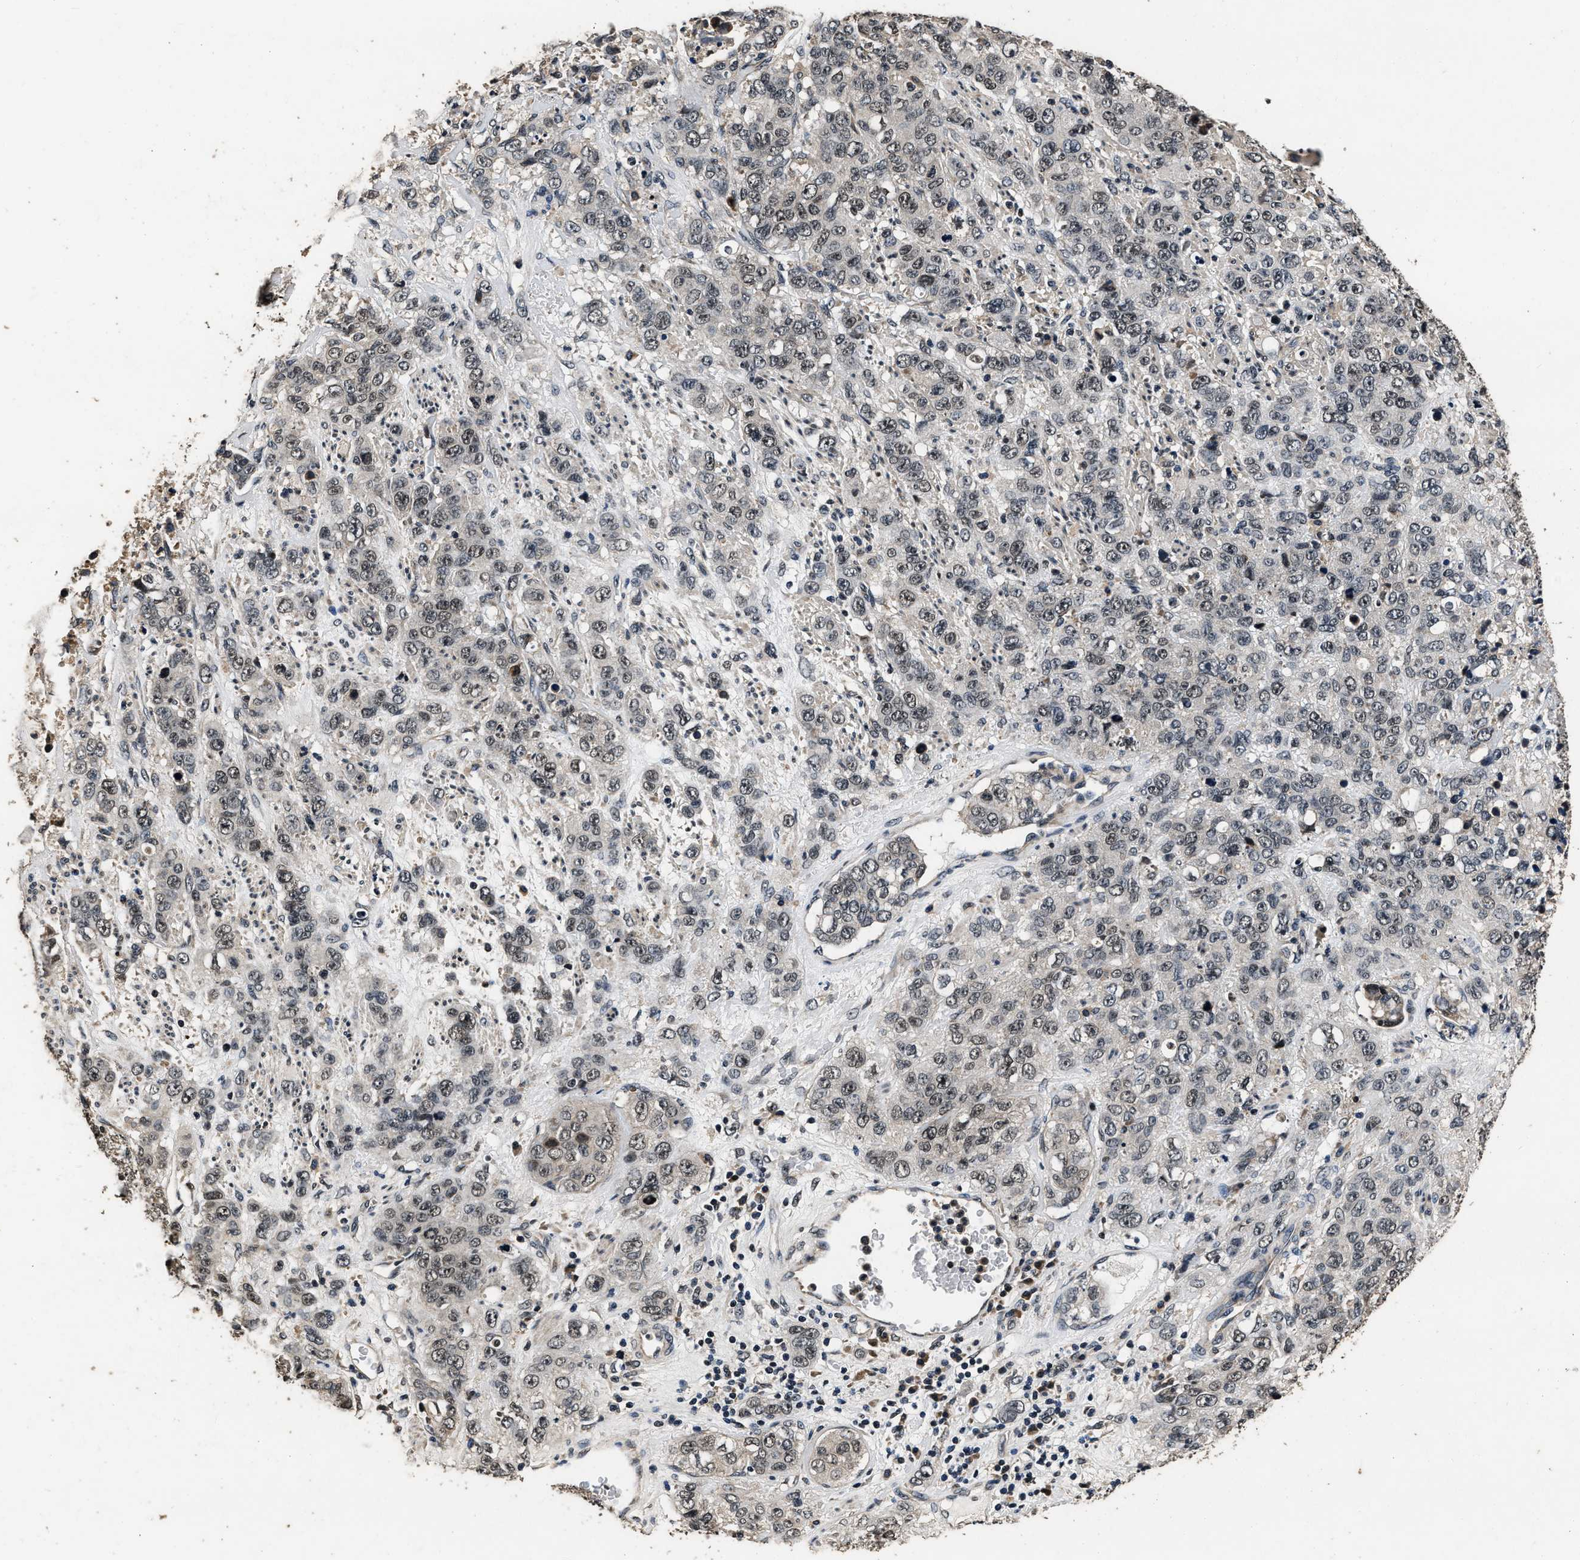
{"staining": {"intensity": "weak", "quantity": "25%-75%", "location": "nuclear"}, "tissue": "stomach cancer", "cell_type": "Tumor cells", "image_type": "cancer", "snomed": [{"axis": "morphology", "description": "Adenocarcinoma, NOS"}, {"axis": "topography", "description": "Stomach"}], "caption": "IHC image of human adenocarcinoma (stomach) stained for a protein (brown), which demonstrates low levels of weak nuclear staining in approximately 25%-75% of tumor cells.", "gene": "CSTF1", "patient": {"sex": "male", "age": 48}}